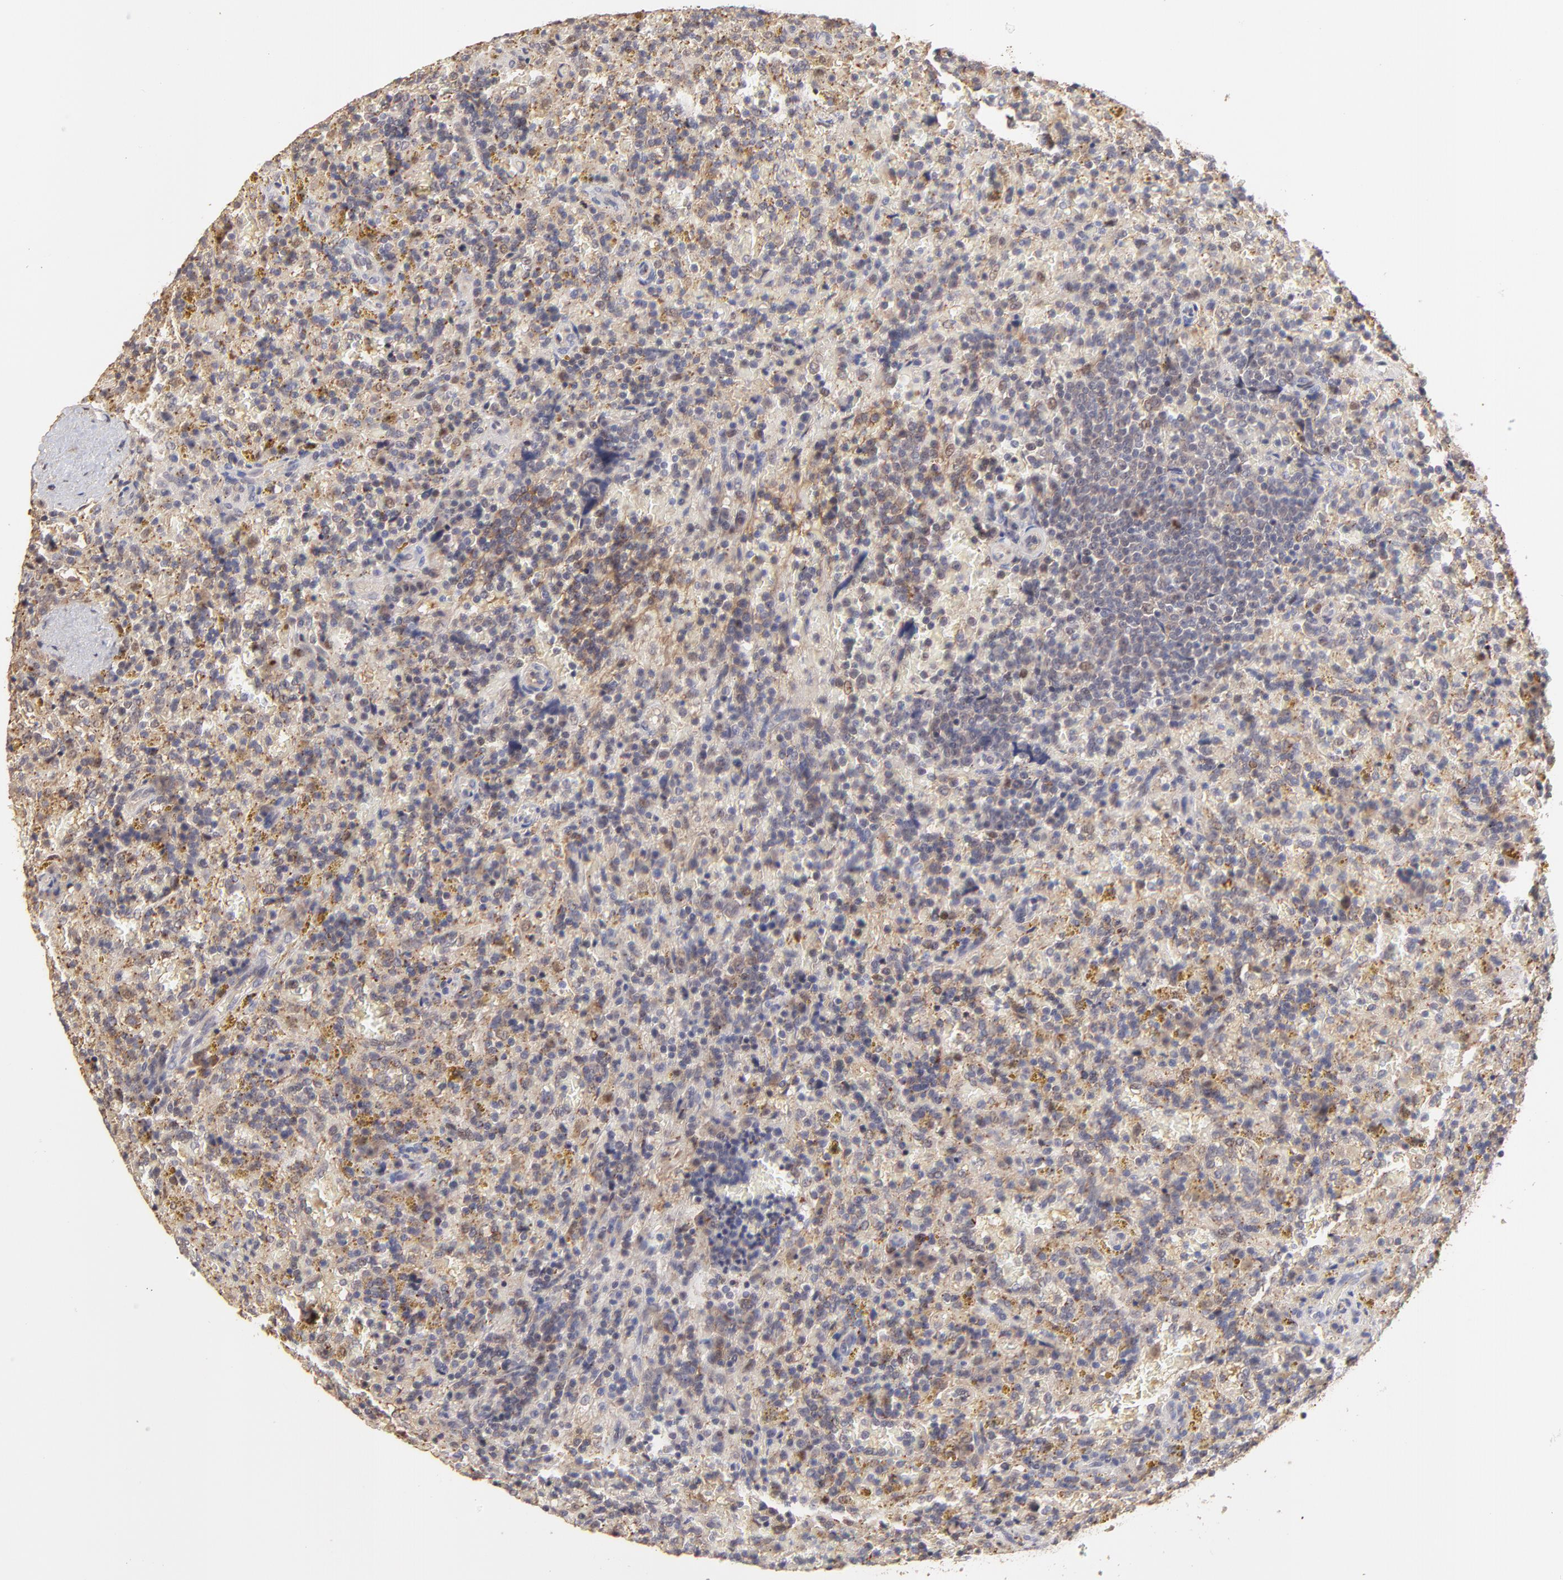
{"staining": {"intensity": "weak", "quantity": ">75%", "location": "cytoplasmic/membranous"}, "tissue": "lymphoma", "cell_type": "Tumor cells", "image_type": "cancer", "snomed": [{"axis": "morphology", "description": "Malignant lymphoma, non-Hodgkin's type, Low grade"}, {"axis": "topography", "description": "Spleen"}], "caption": "Protein expression analysis of malignant lymphoma, non-Hodgkin's type (low-grade) displays weak cytoplasmic/membranous staining in approximately >75% of tumor cells. The protein of interest is shown in brown color, while the nuclei are stained blue.", "gene": "PSMD14", "patient": {"sex": "female", "age": 65}}